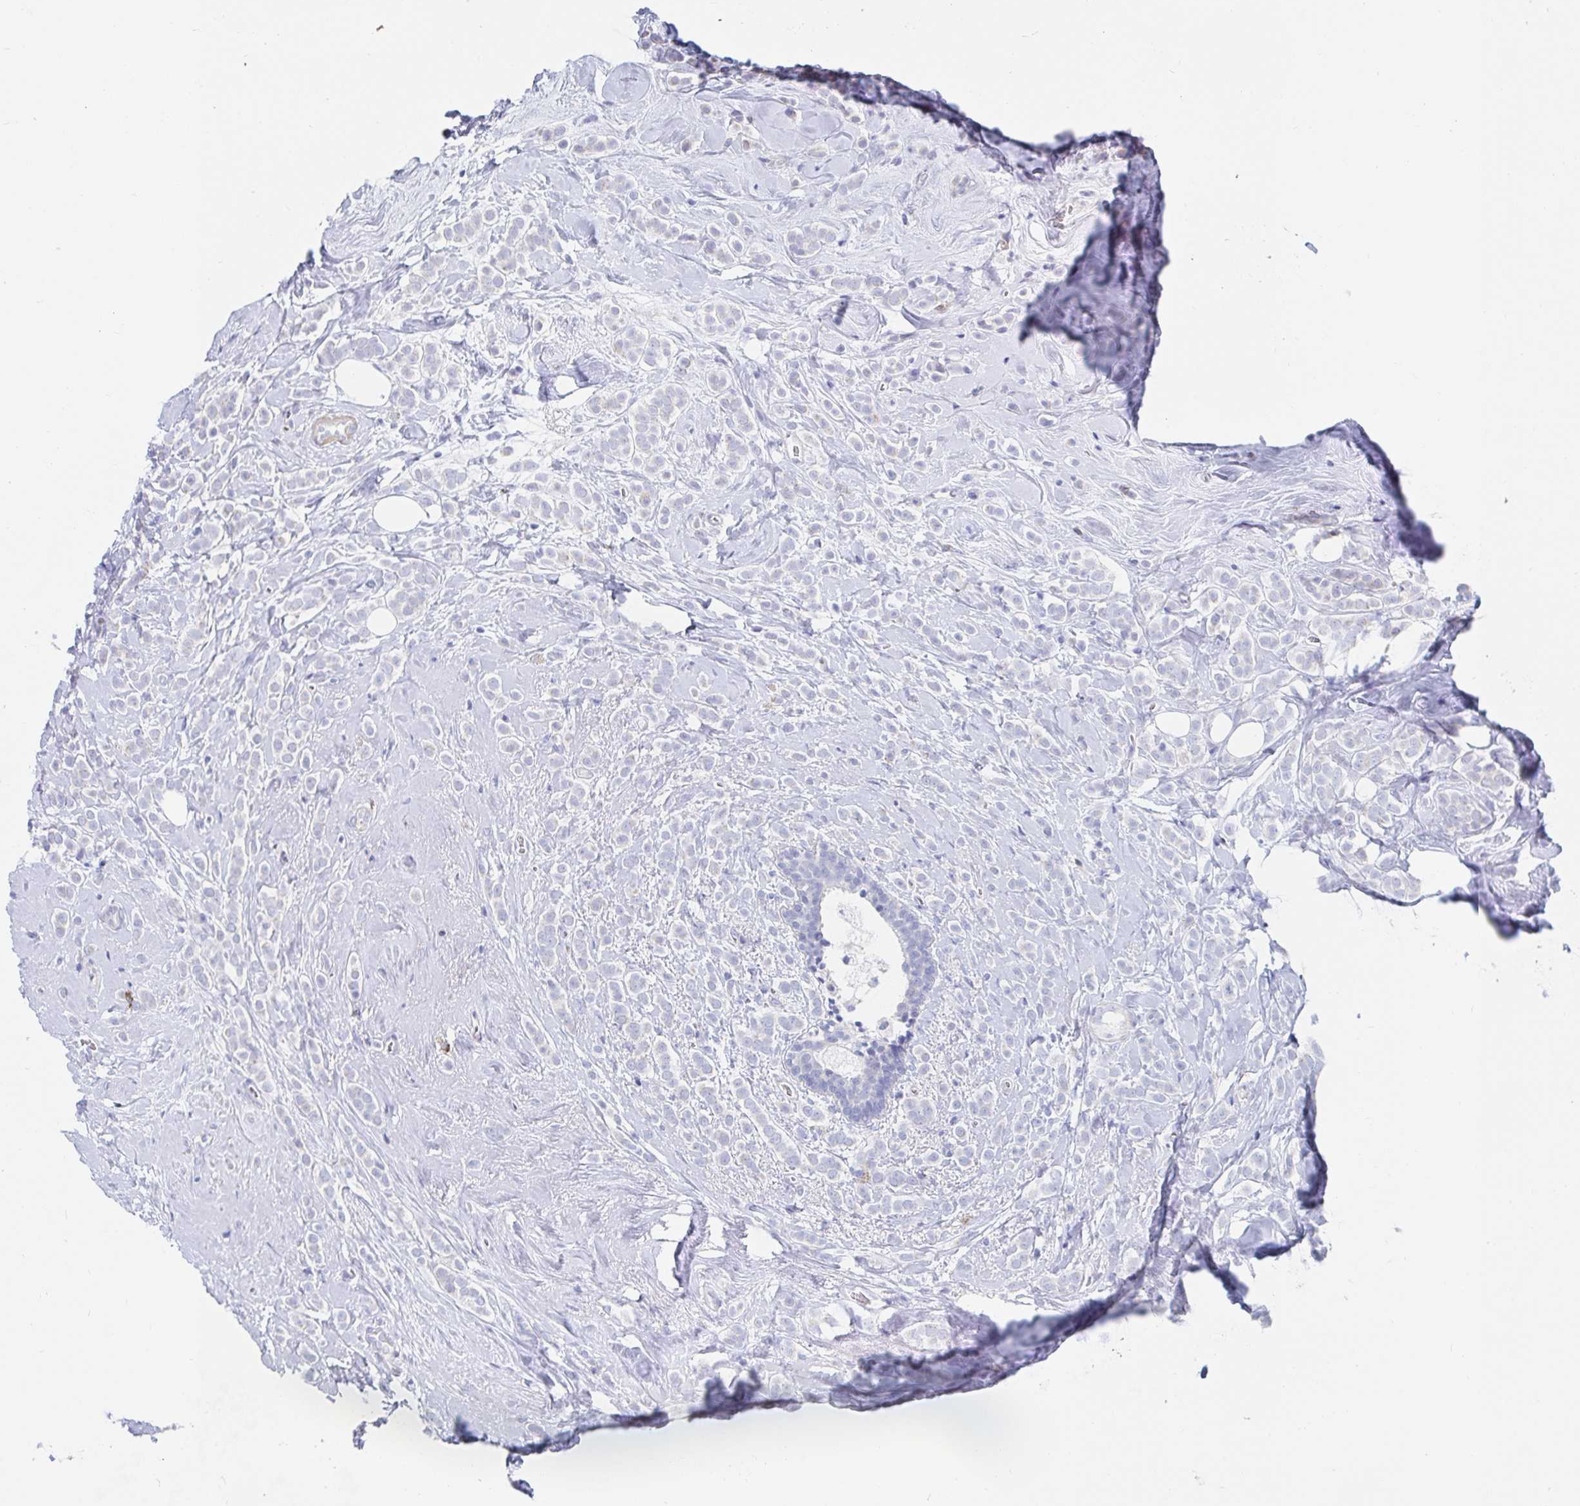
{"staining": {"intensity": "negative", "quantity": "none", "location": "none"}, "tissue": "breast cancer", "cell_type": "Tumor cells", "image_type": "cancer", "snomed": [{"axis": "morphology", "description": "Lobular carcinoma"}, {"axis": "topography", "description": "Breast"}], "caption": "Immunohistochemistry histopathology image of lobular carcinoma (breast) stained for a protein (brown), which reveals no staining in tumor cells.", "gene": "PACSIN1", "patient": {"sex": "female", "age": 49}}